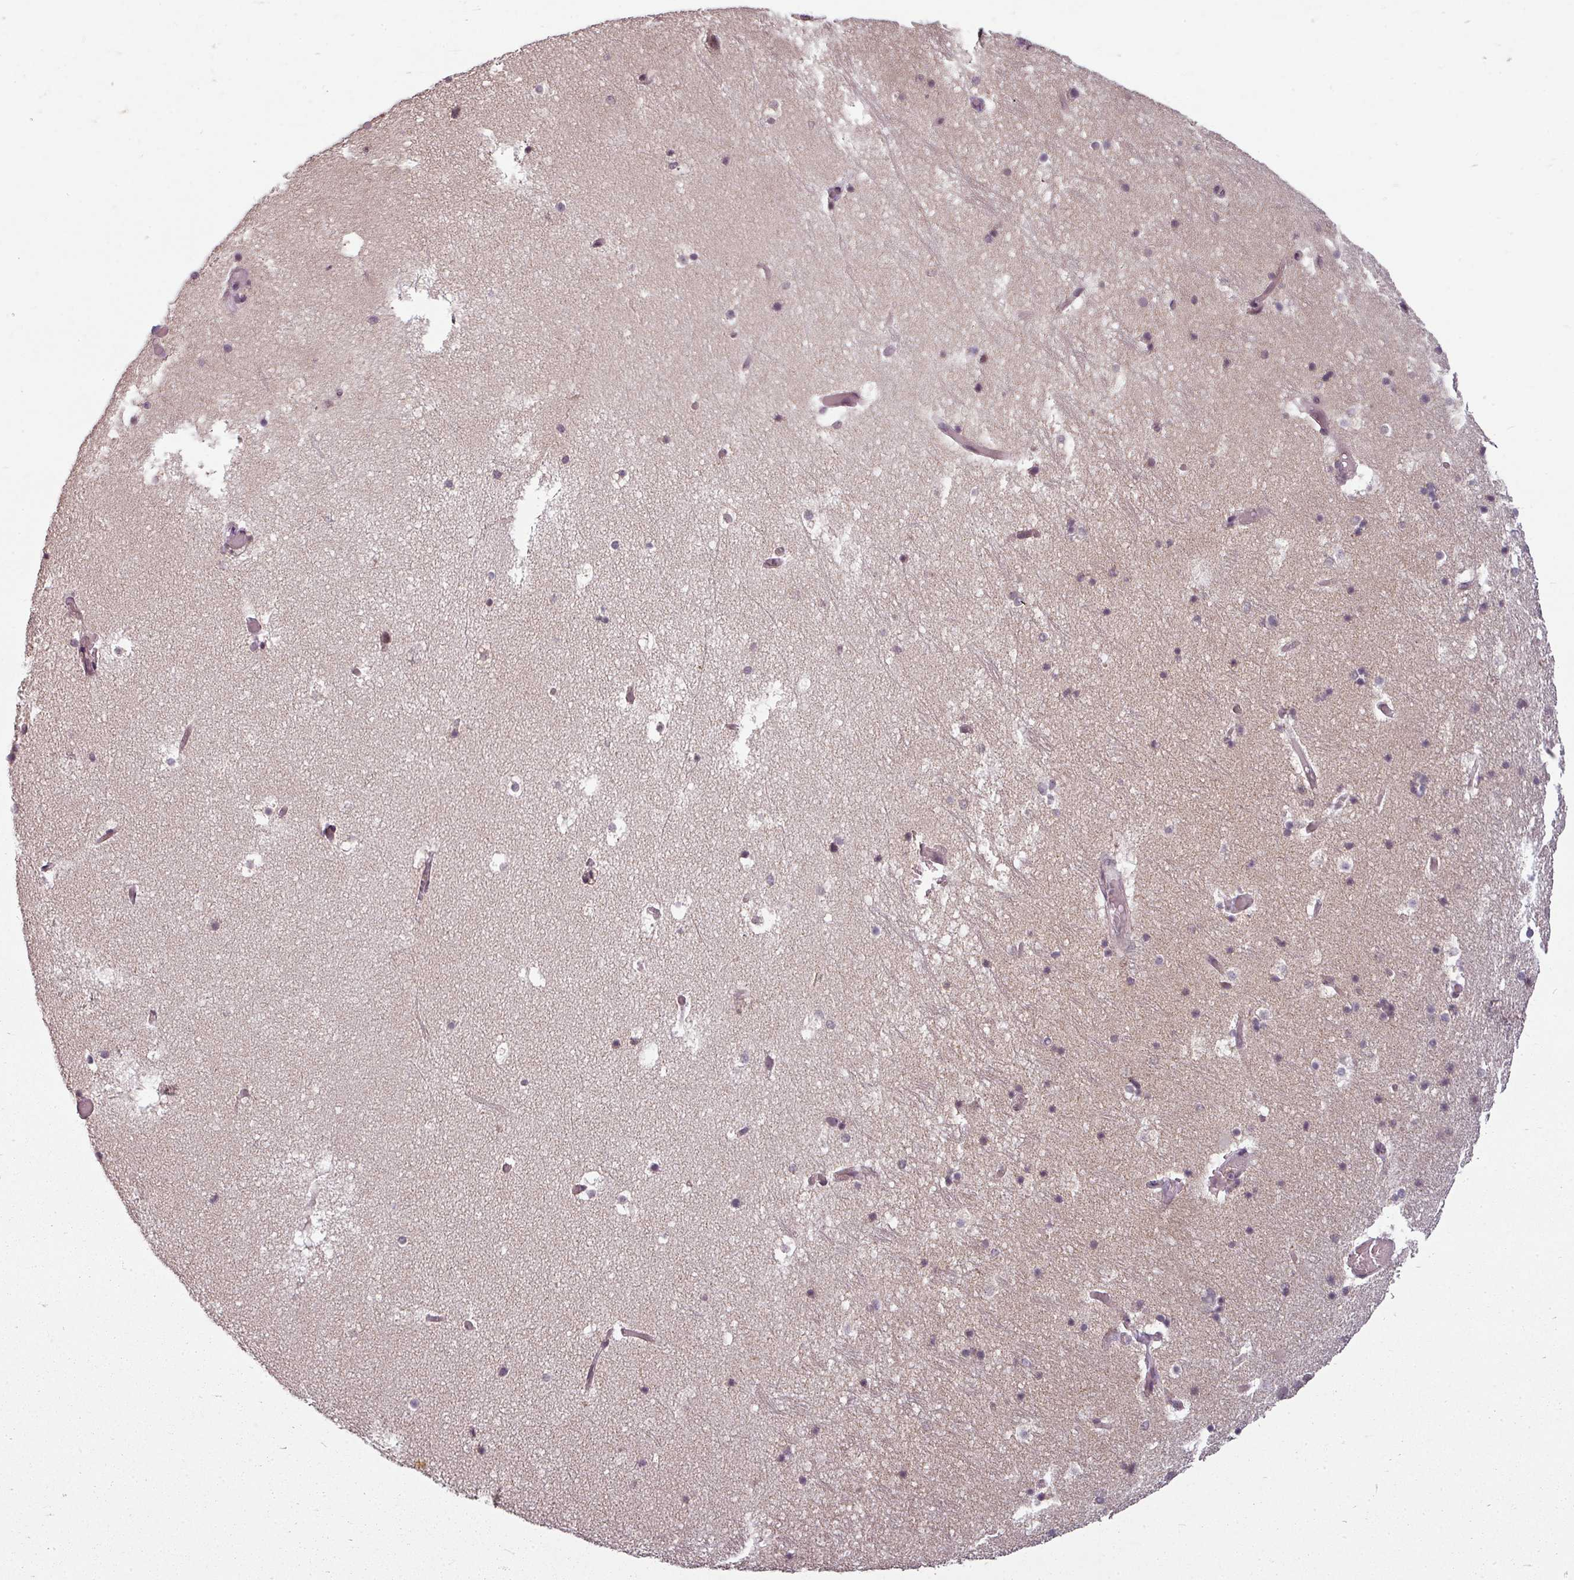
{"staining": {"intensity": "weak", "quantity": "<25%", "location": "cytoplasmic/membranous"}, "tissue": "hippocampus", "cell_type": "Glial cells", "image_type": "normal", "snomed": [{"axis": "morphology", "description": "Normal tissue, NOS"}, {"axis": "topography", "description": "Hippocampus"}], "caption": "Immunohistochemistry of benign hippocampus exhibits no positivity in glial cells. The staining is performed using DAB brown chromogen with nuclei counter-stained in using hematoxylin.", "gene": "CLIC1", "patient": {"sex": "female", "age": 52}}